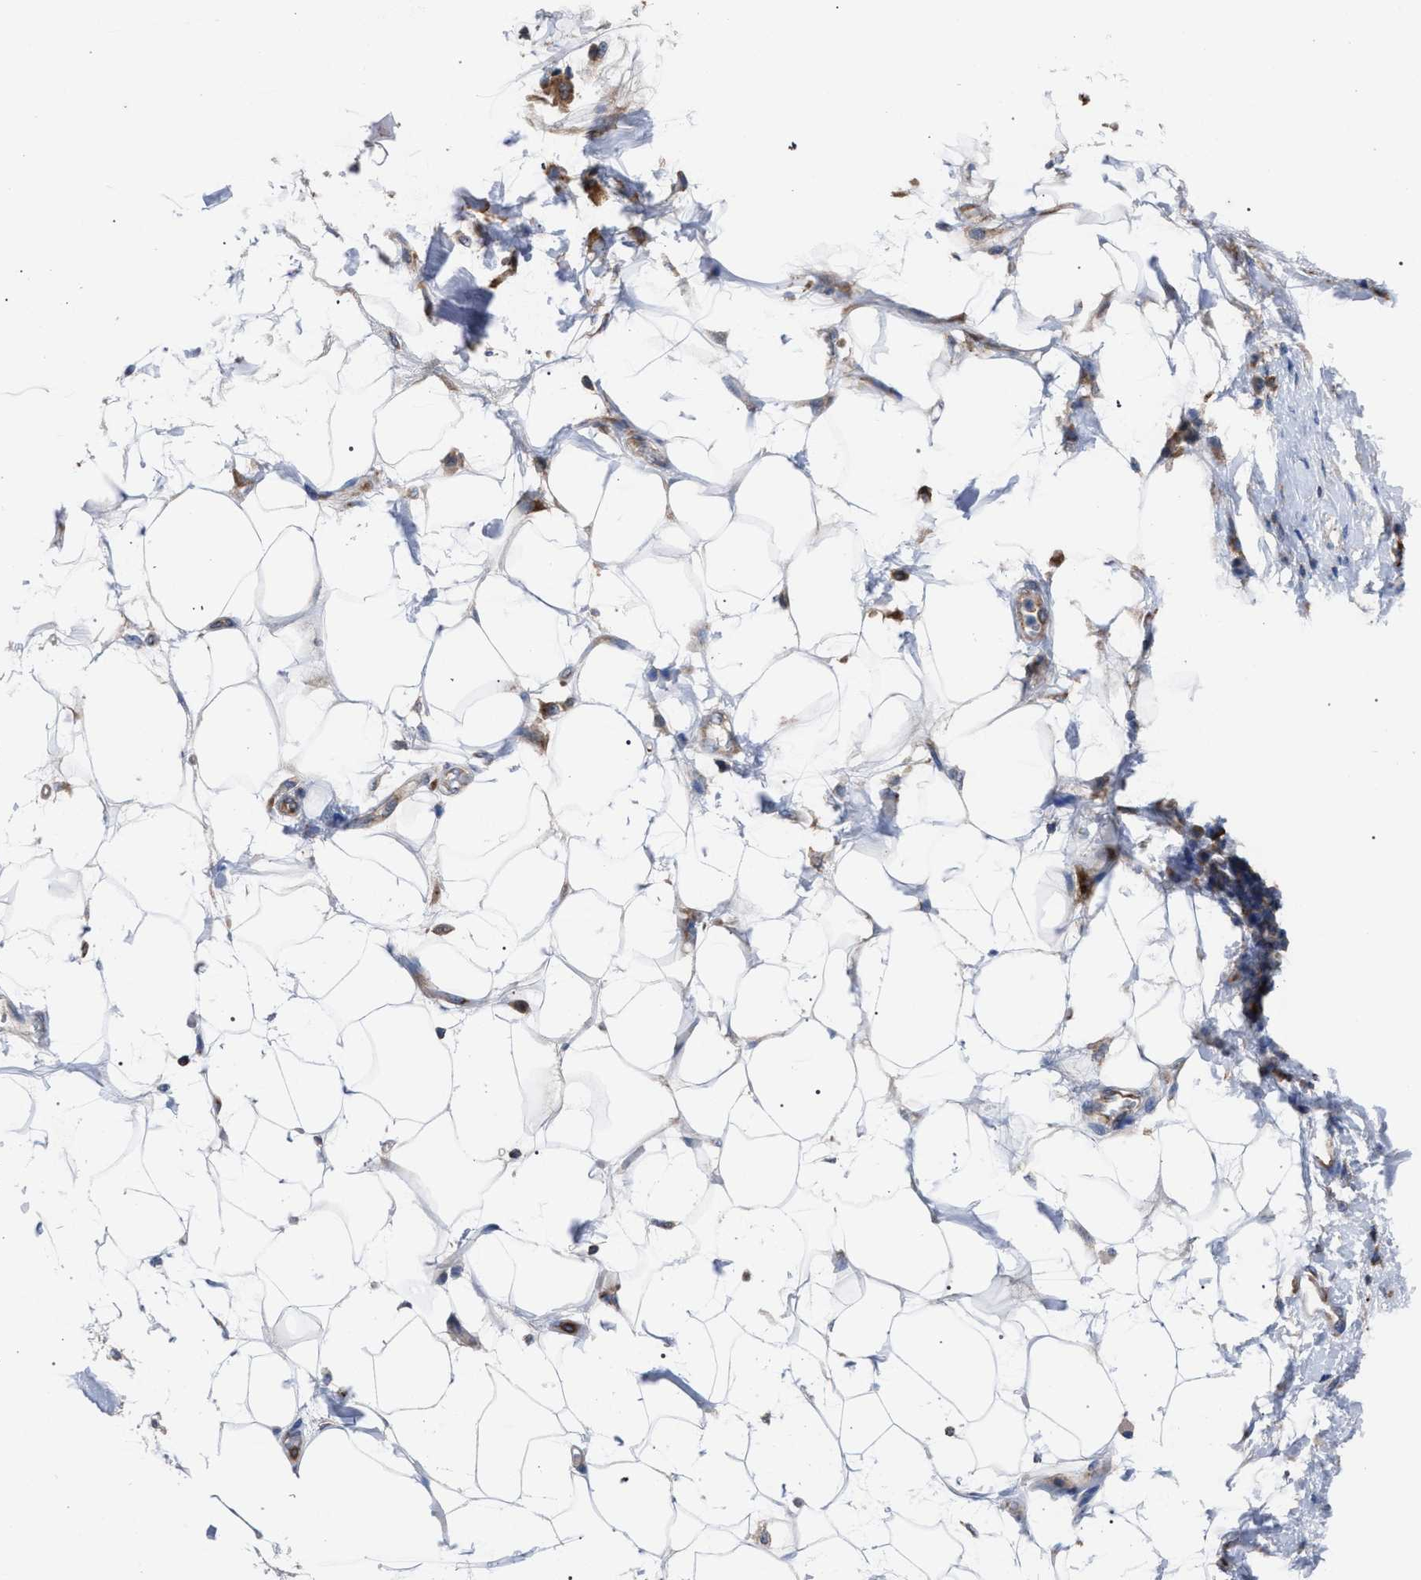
{"staining": {"intensity": "weak", "quantity": ">75%", "location": "cytoplasmic/membranous"}, "tissue": "adipose tissue", "cell_type": "Adipocytes", "image_type": "normal", "snomed": [{"axis": "morphology", "description": "Normal tissue, NOS"}, {"axis": "morphology", "description": "Adenocarcinoma, NOS"}, {"axis": "topography", "description": "Duodenum"}, {"axis": "topography", "description": "Peripheral nerve tissue"}], "caption": "Immunohistochemical staining of normal human adipose tissue exhibits >75% levels of weak cytoplasmic/membranous protein staining in about >75% of adipocytes.", "gene": "CDR2L", "patient": {"sex": "female", "age": 60}}